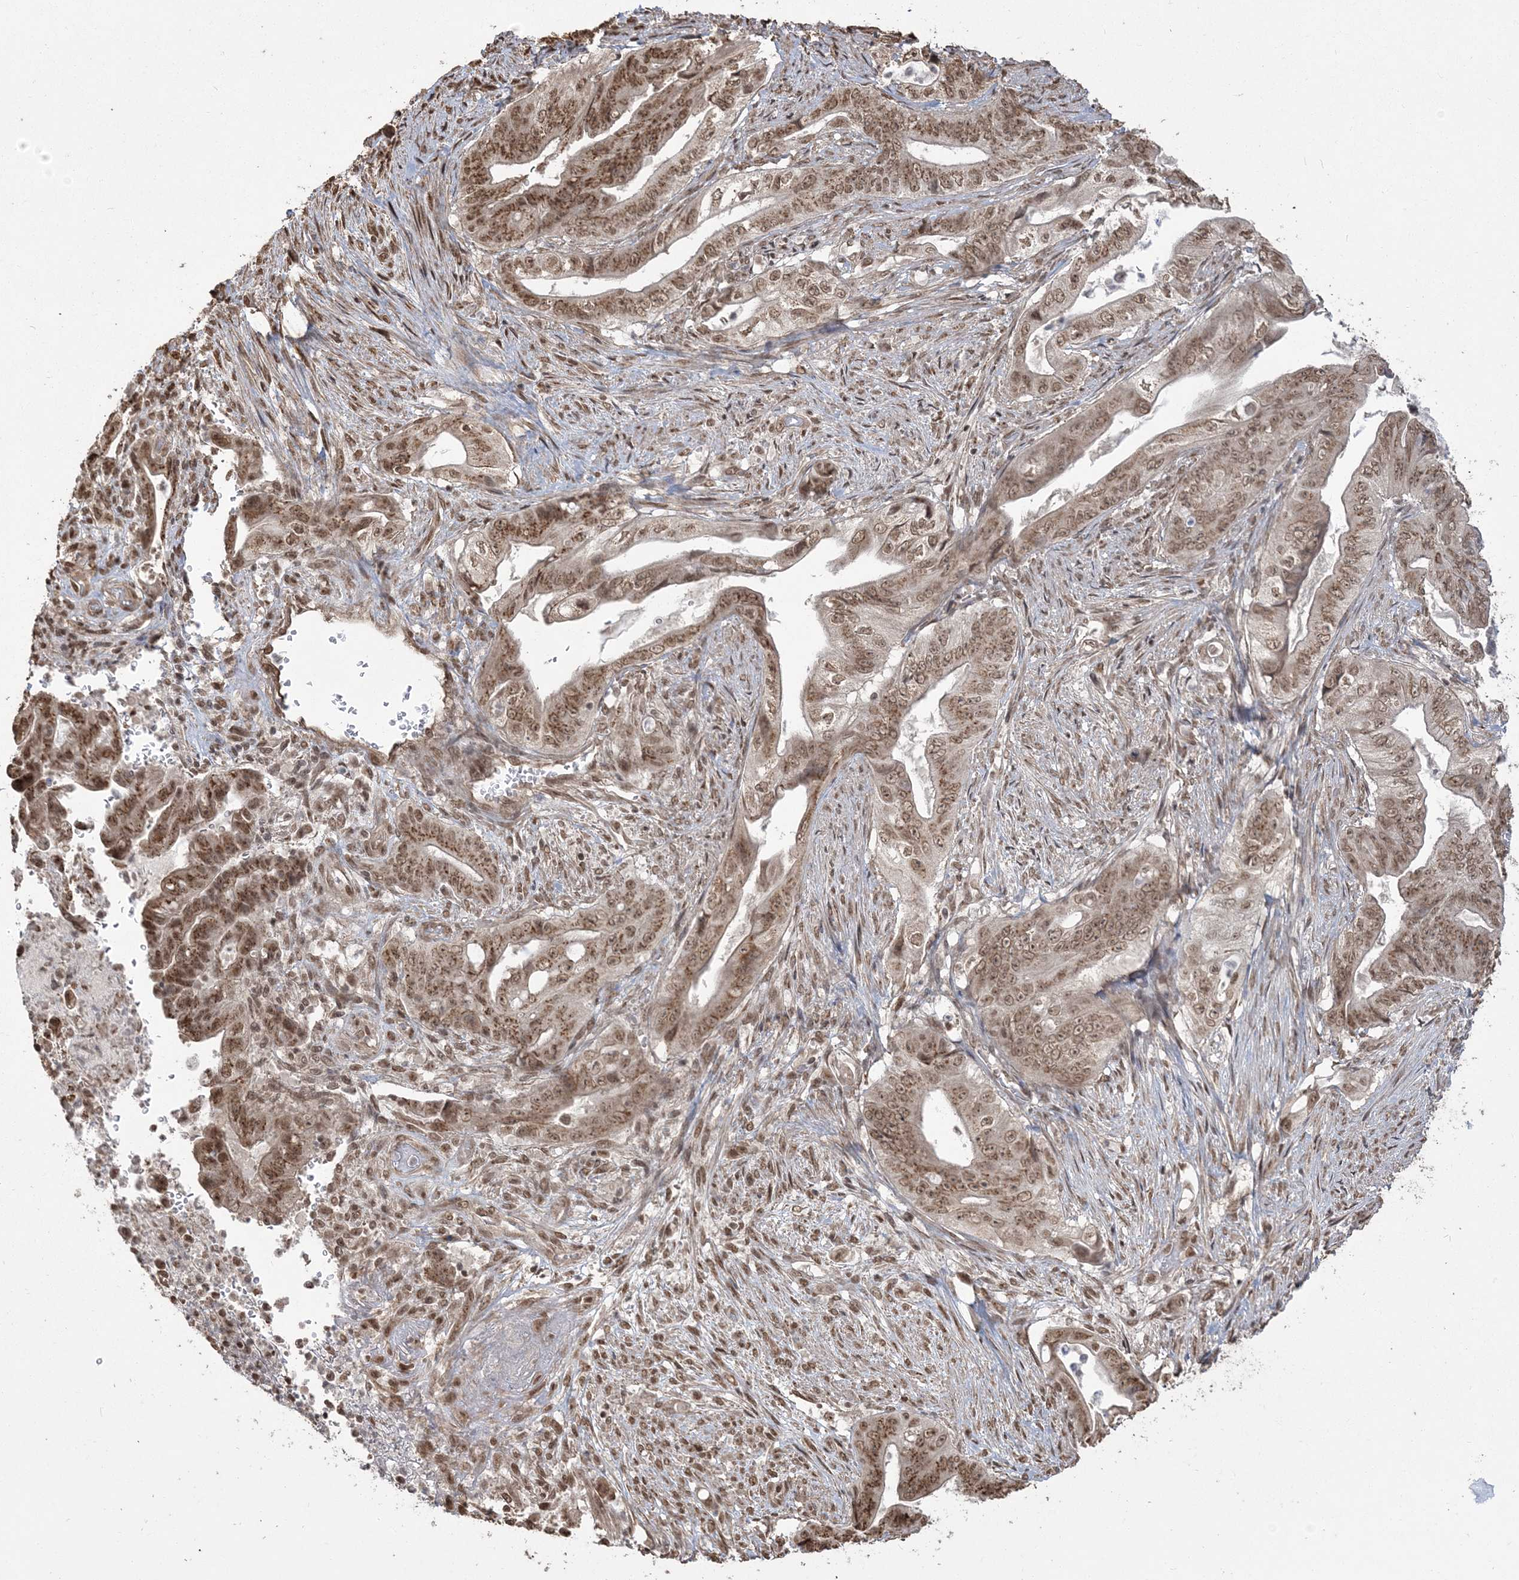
{"staining": {"intensity": "moderate", "quantity": ">75%", "location": "cytoplasmic/membranous,nuclear"}, "tissue": "stomach cancer", "cell_type": "Tumor cells", "image_type": "cancer", "snomed": [{"axis": "morphology", "description": "Adenocarcinoma, NOS"}, {"axis": "topography", "description": "Stomach"}], "caption": "Stomach cancer (adenocarcinoma) tissue reveals moderate cytoplasmic/membranous and nuclear staining in approximately >75% of tumor cells", "gene": "ZNF839", "patient": {"sex": "female", "age": 73}}